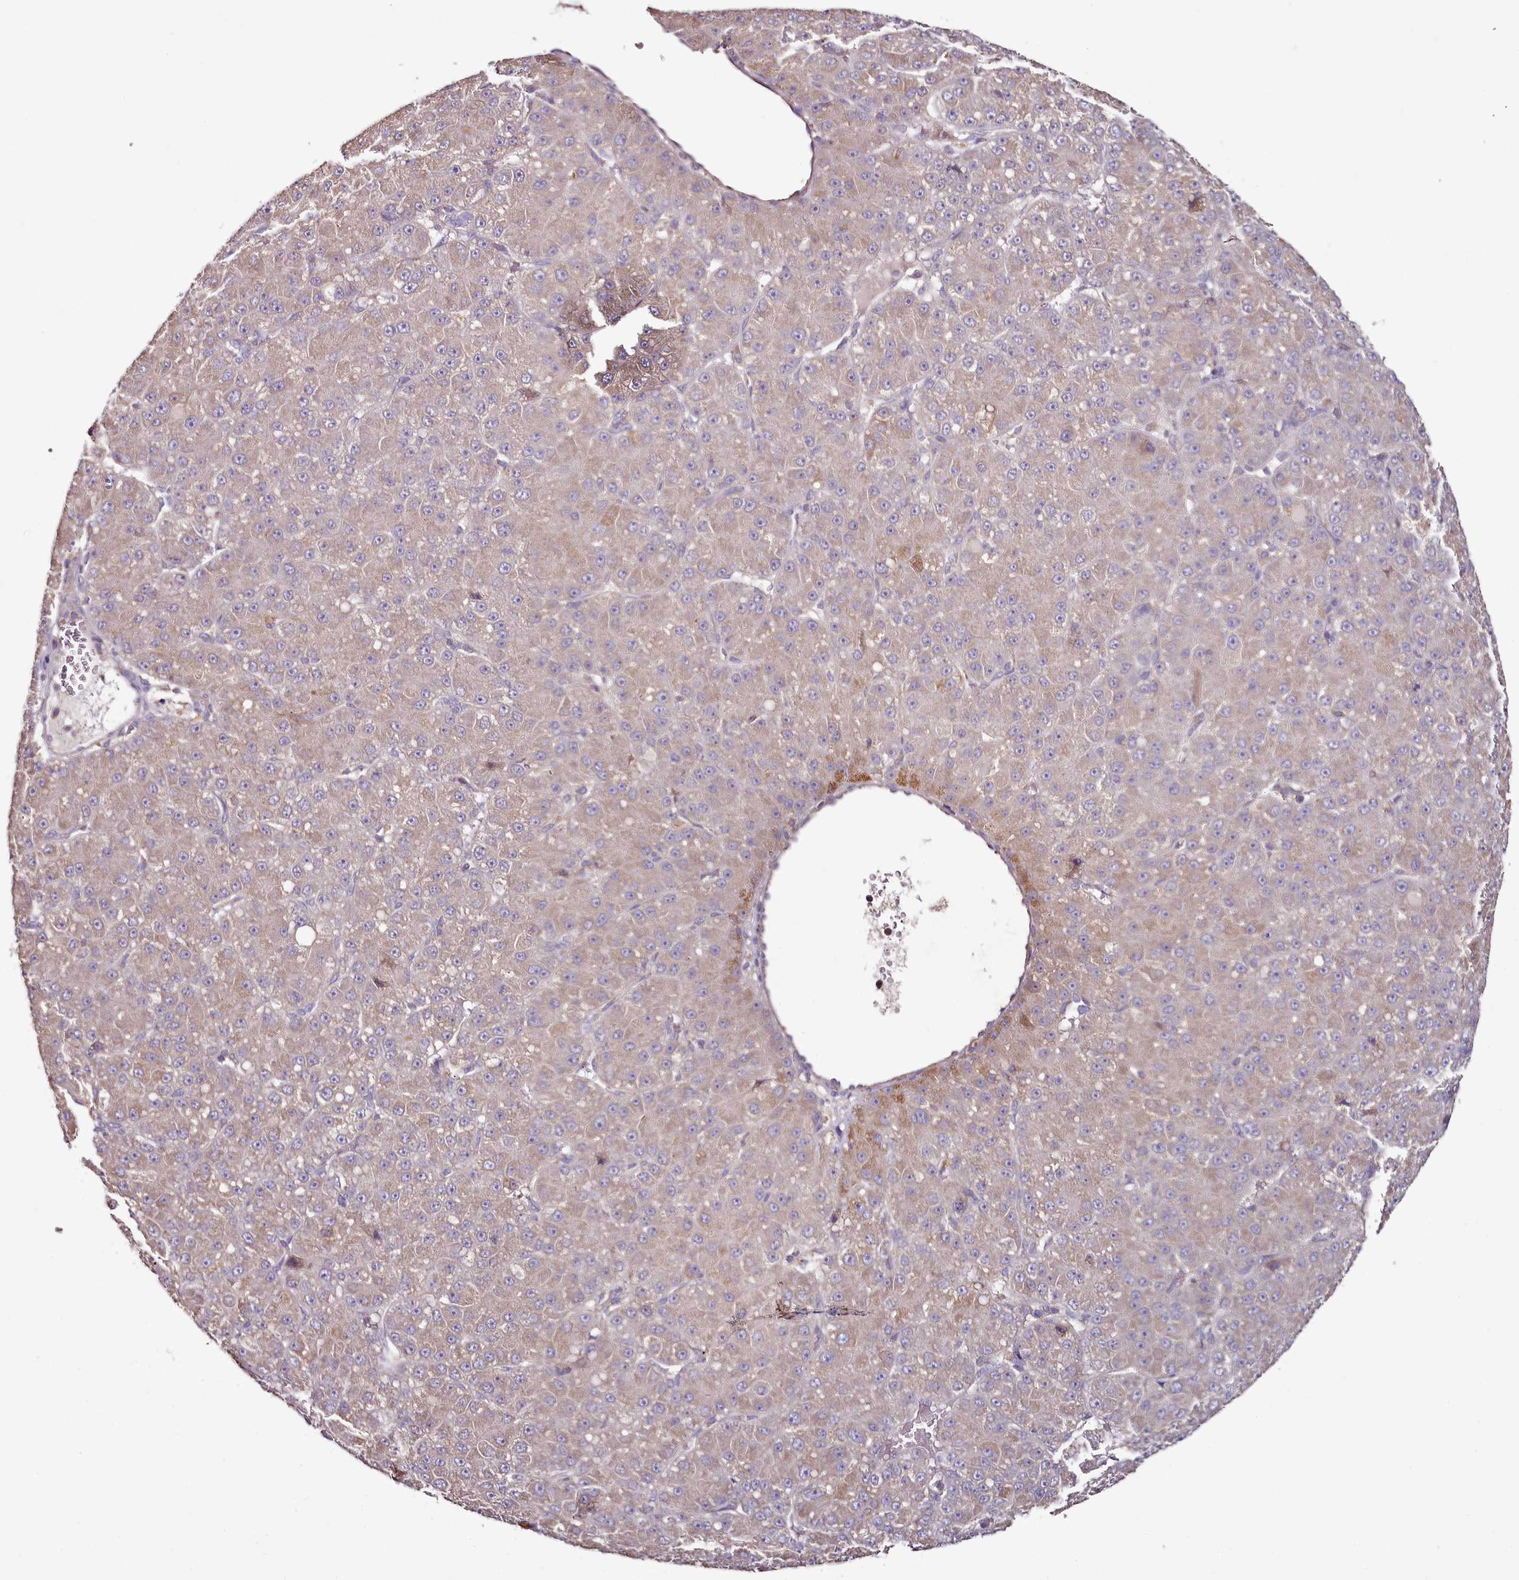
{"staining": {"intensity": "weak", "quantity": ">75%", "location": "cytoplasmic/membranous"}, "tissue": "liver cancer", "cell_type": "Tumor cells", "image_type": "cancer", "snomed": [{"axis": "morphology", "description": "Carcinoma, Hepatocellular, NOS"}, {"axis": "topography", "description": "Liver"}], "caption": "There is low levels of weak cytoplasmic/membranous expression in tumor cells of liver cancer (hepatocellular carcinoma), as demonstrated by immunohistochemical staining (brown color).", "gene": "ACSS1", "patient": {"sex": "male", "age": 67}}